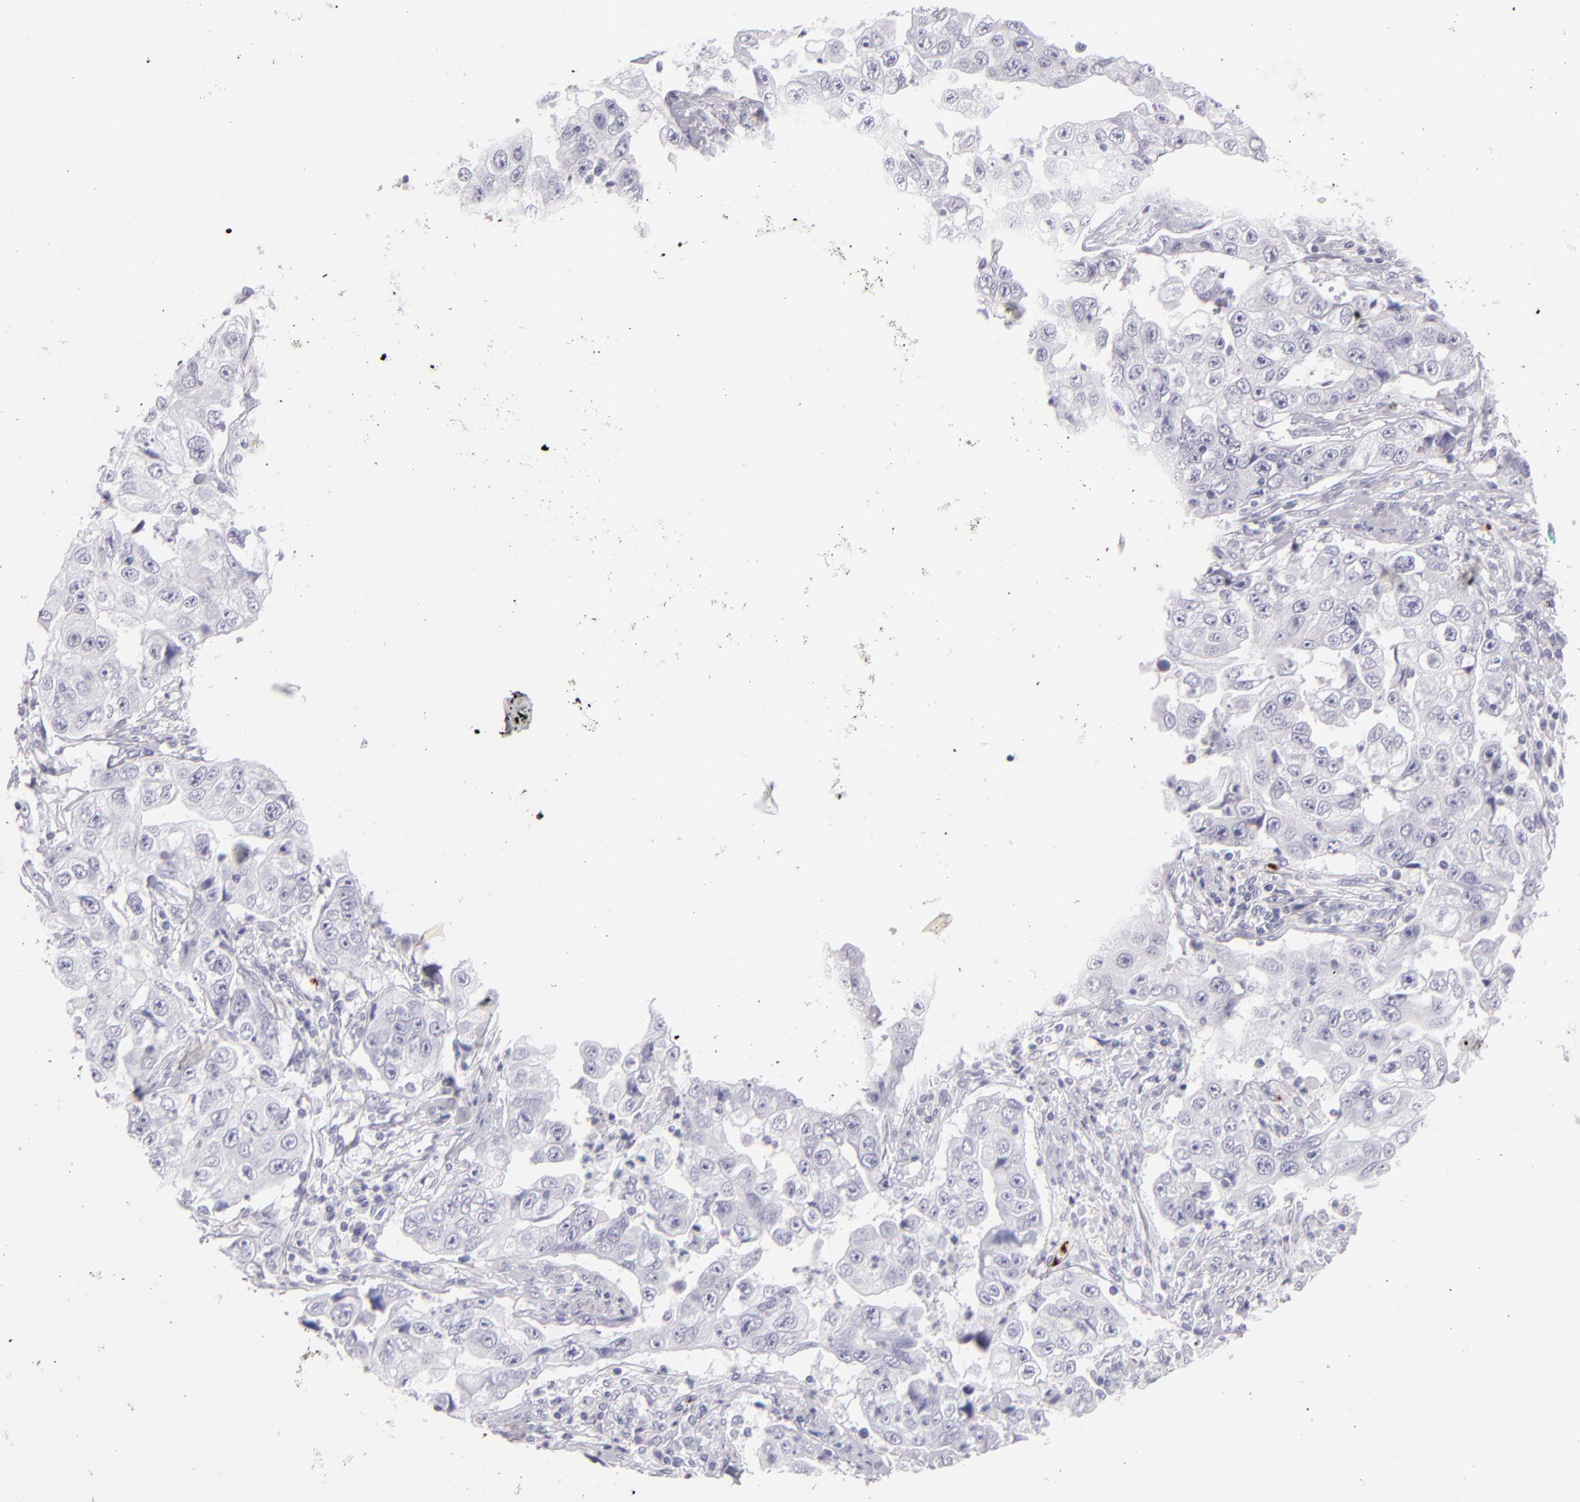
{"staining": {"intensity": "negative", "quantity": "none", "location": "none"}, "tissue": "lung cancer", "cell_type": "Tumor cells", "image_type": "cancer", "snomed": [{"axis": "morphology", "description": "Squamous cell carcinoma, NOS"}, {"axis": "topography", "description": "Lung"}], "caption": "Tumor cells show no significant staining in lung cancer.", "gene": "GP1BA", "patient": {"sex": "male", "age": 64}}